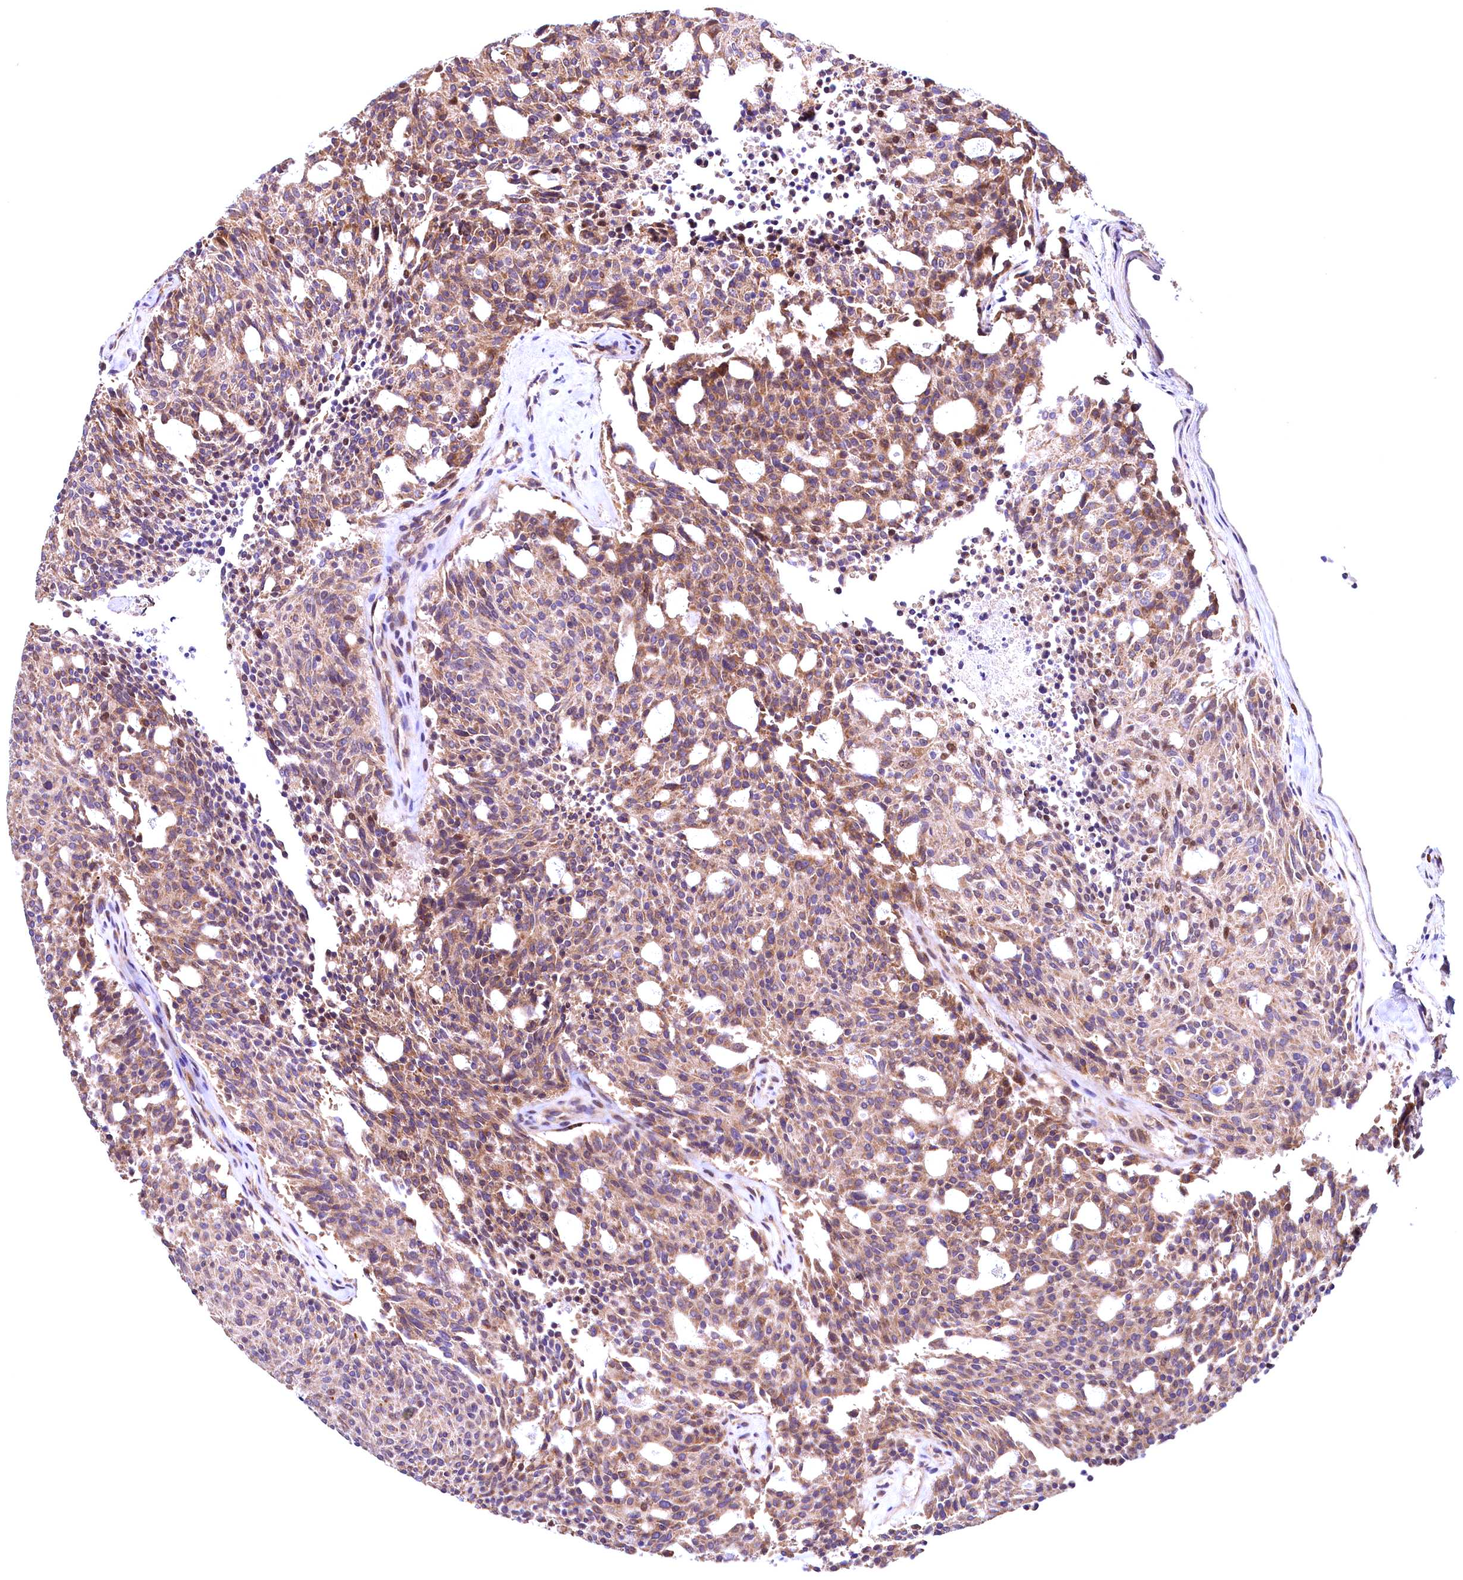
{"staining": {"intensity": "moderate", "quantity": ">75%", "location": "cytoplasmic/membranous,nuclear"}, "tissue": "carcinoid", "cell_type": "Tumor cells", "image_type": "cancer", "snomed": [{"axis": "morphology", "description": "Carcinoid, malignant, NOS"}, {"axis": "topography", "description": "Pancreas"}], "caption": "Immunohistochemical staining of carcinoid (malignant) displays moderate cytoplasmic/membranous and nuclear protein positivity in about >75% of tumor cells. The protein of interest is stained brown, and the nuclei are stained in blue (DAB (3,3'-diaminobenzidine) IHC with brightfield microscopy, high magnification).", "gene": "RBFA", "patient": {"sex": "female", "age": 54}}